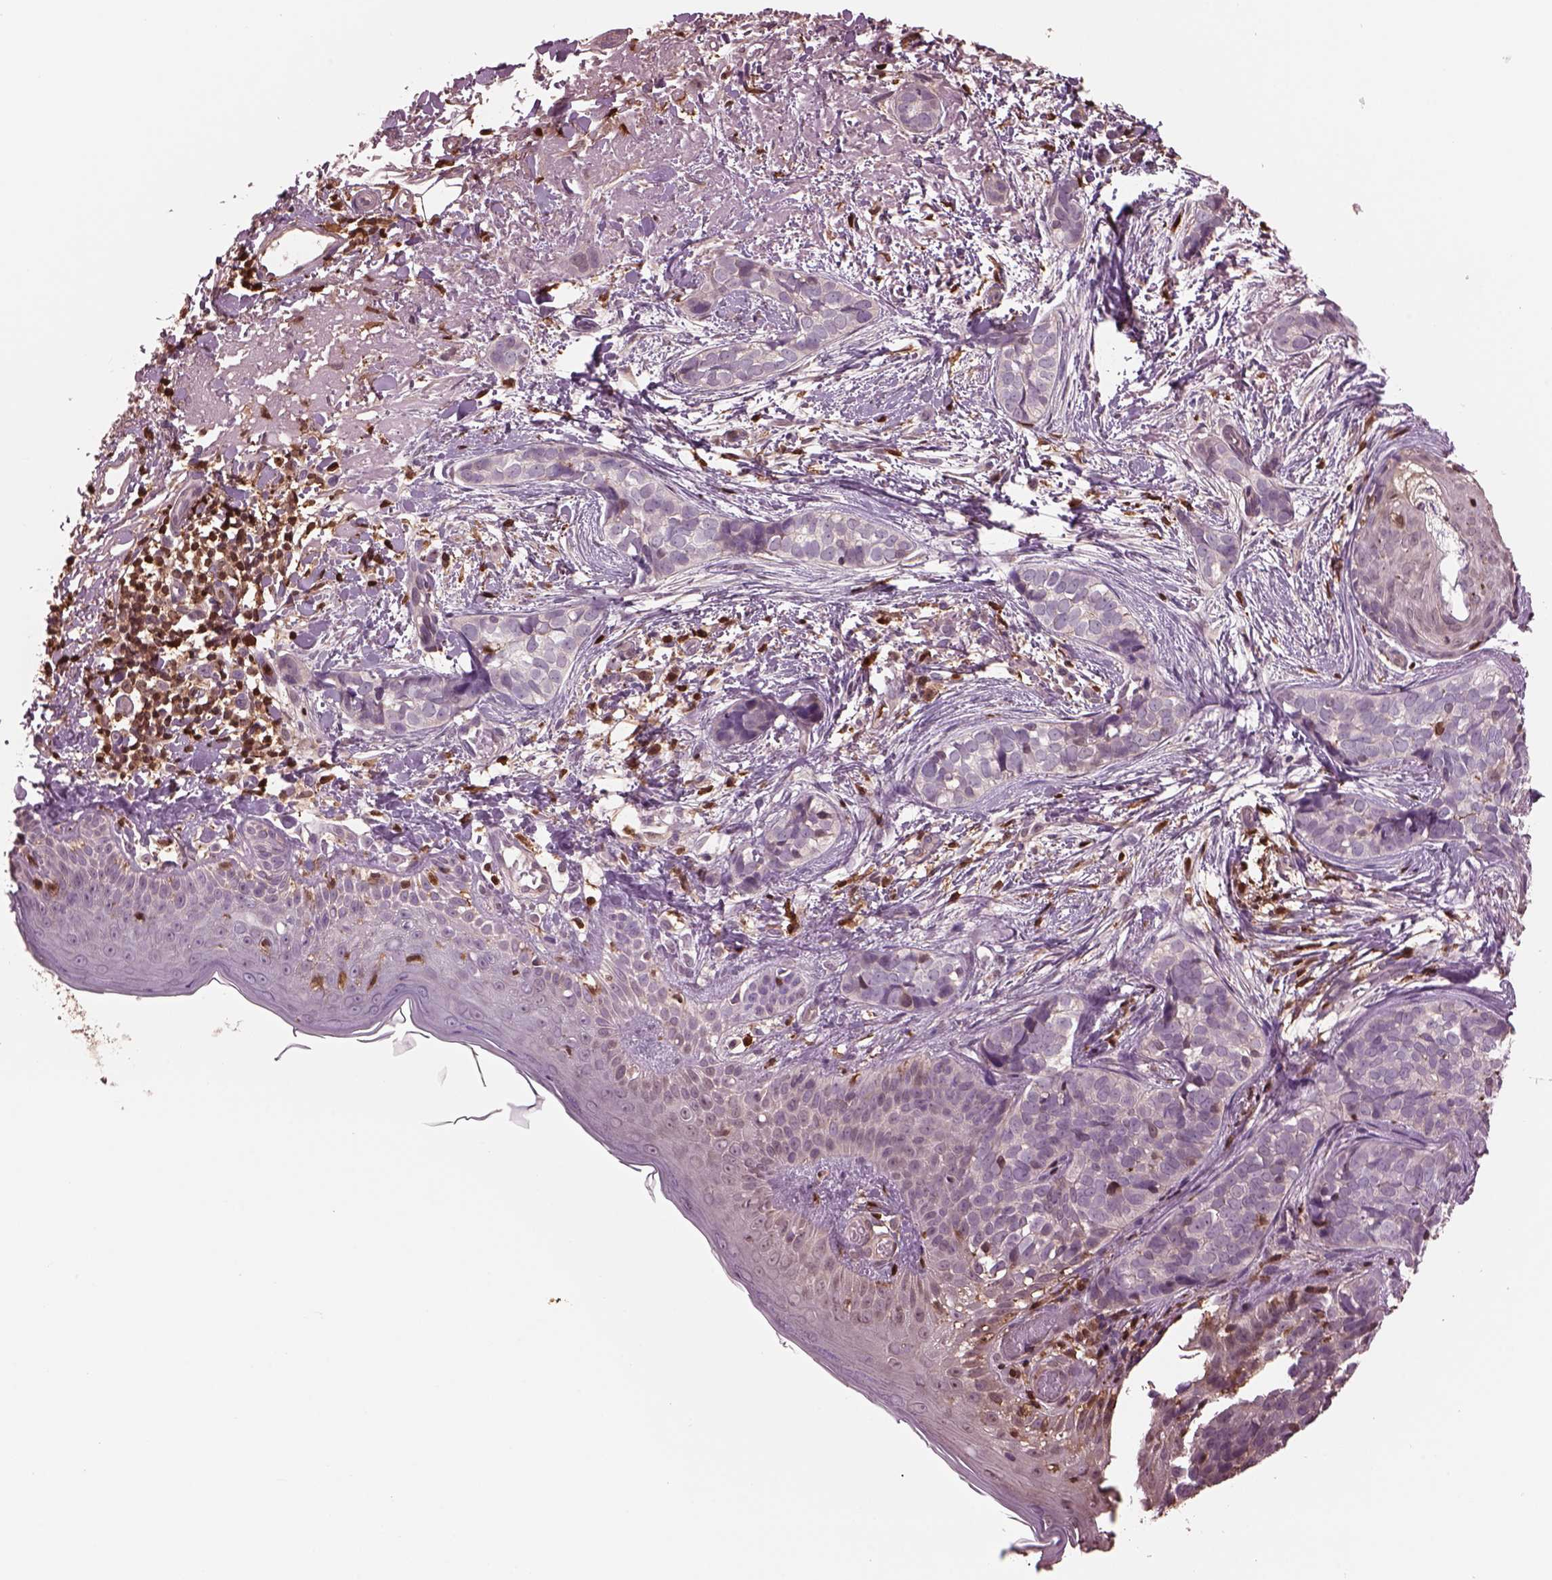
{"staining": {"intensity": "weak", "quantity": "<25%", "location": "cytoplasmic/membranous"}, "tissue": "skin cancer", "cell_type": "Tumor cells", "image_type": "cancer", "snomed": [{"axis": "morphology", "description": "Basal cell carcinoma"}, {"axis": "topography", "description": "Skin"}], "caption": "Tumor cells show no significant positivity in skin cancer.", "gene": "IL31RA", "patient": {"sex": "male", "age": 87}}